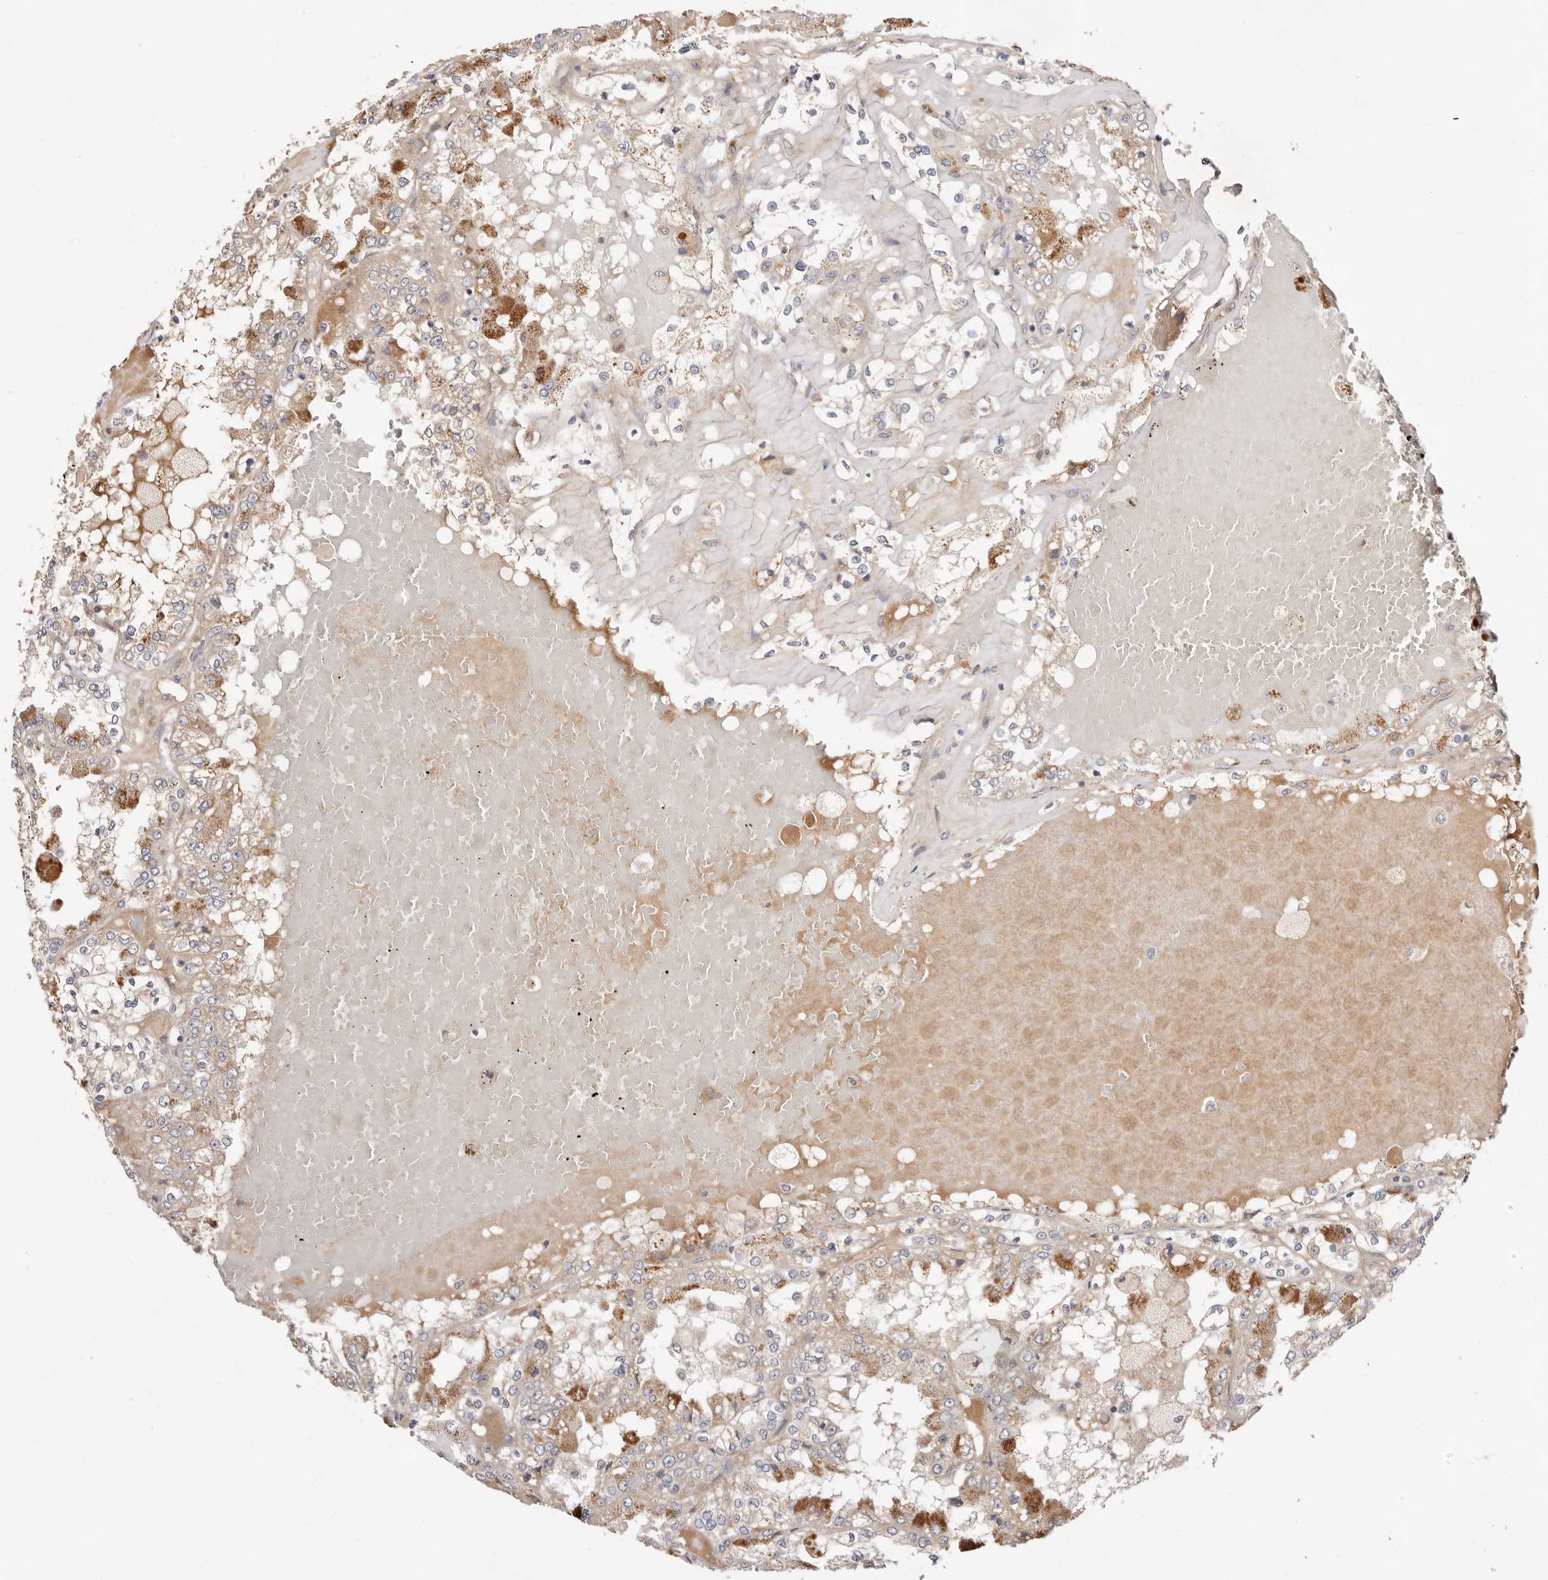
{"staining": {"intensity": "weak", "quantity": "<25%", "location": "cytoplasmic/membranous"}, "tissue": "renal cancer", "cell_type": "Tumor cells", "image_type": "cancer", "snomed": [{"axis": "morphology", "description": "Adenocarcinoma, NOS"}, {"axis": "topography", "description": "Kidney"}], "caption": "Human renal adenocarcinoma stained for a protein using immunohistochemistry (IHC) displays no positivity in tumor cells.", "gene": "MACF1", "patient": {"sex": "female", "age": 56}}